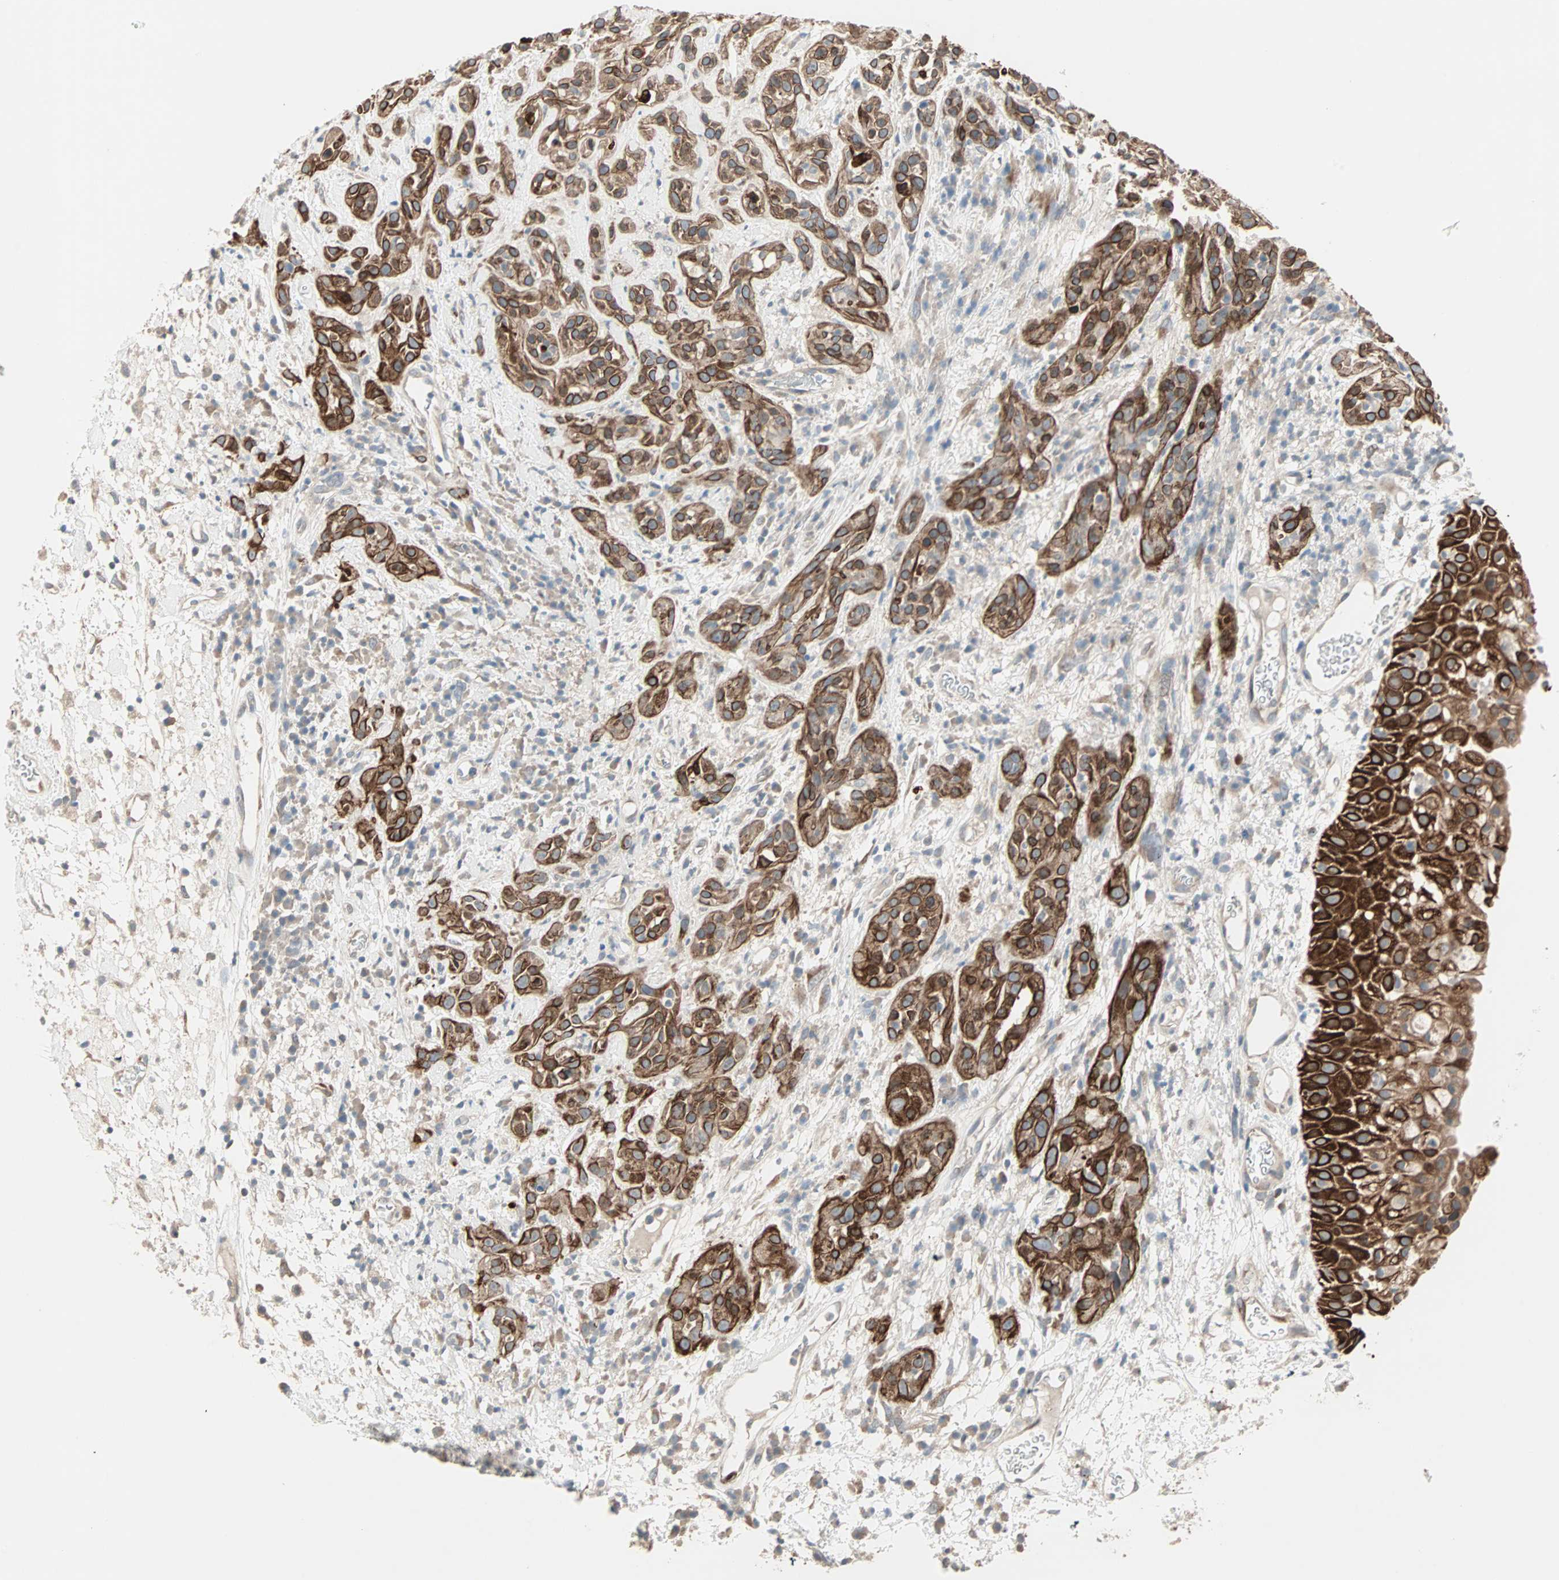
{"staining": {"intensity": "strong", "quantity": ">75%", "location": "cytoplasmic/membranous"}, "tissue": "head and neck cancer", "cell_type": "Tumor cells", "image_type": "cancer", "snomed": [{"axis": "morphology", "description": "Squamous cell carcinoma, NOS"}, {"axis": "topography", "description": "Head-Neck"}], "caption": "A histopathology image of human head and neck cancer stained for a protein exhibits strong cytoplasmic/membranous brown staining in tumor cells.", "gene": "ZFP36", "patient": {"sex": "male", "age": 62}}